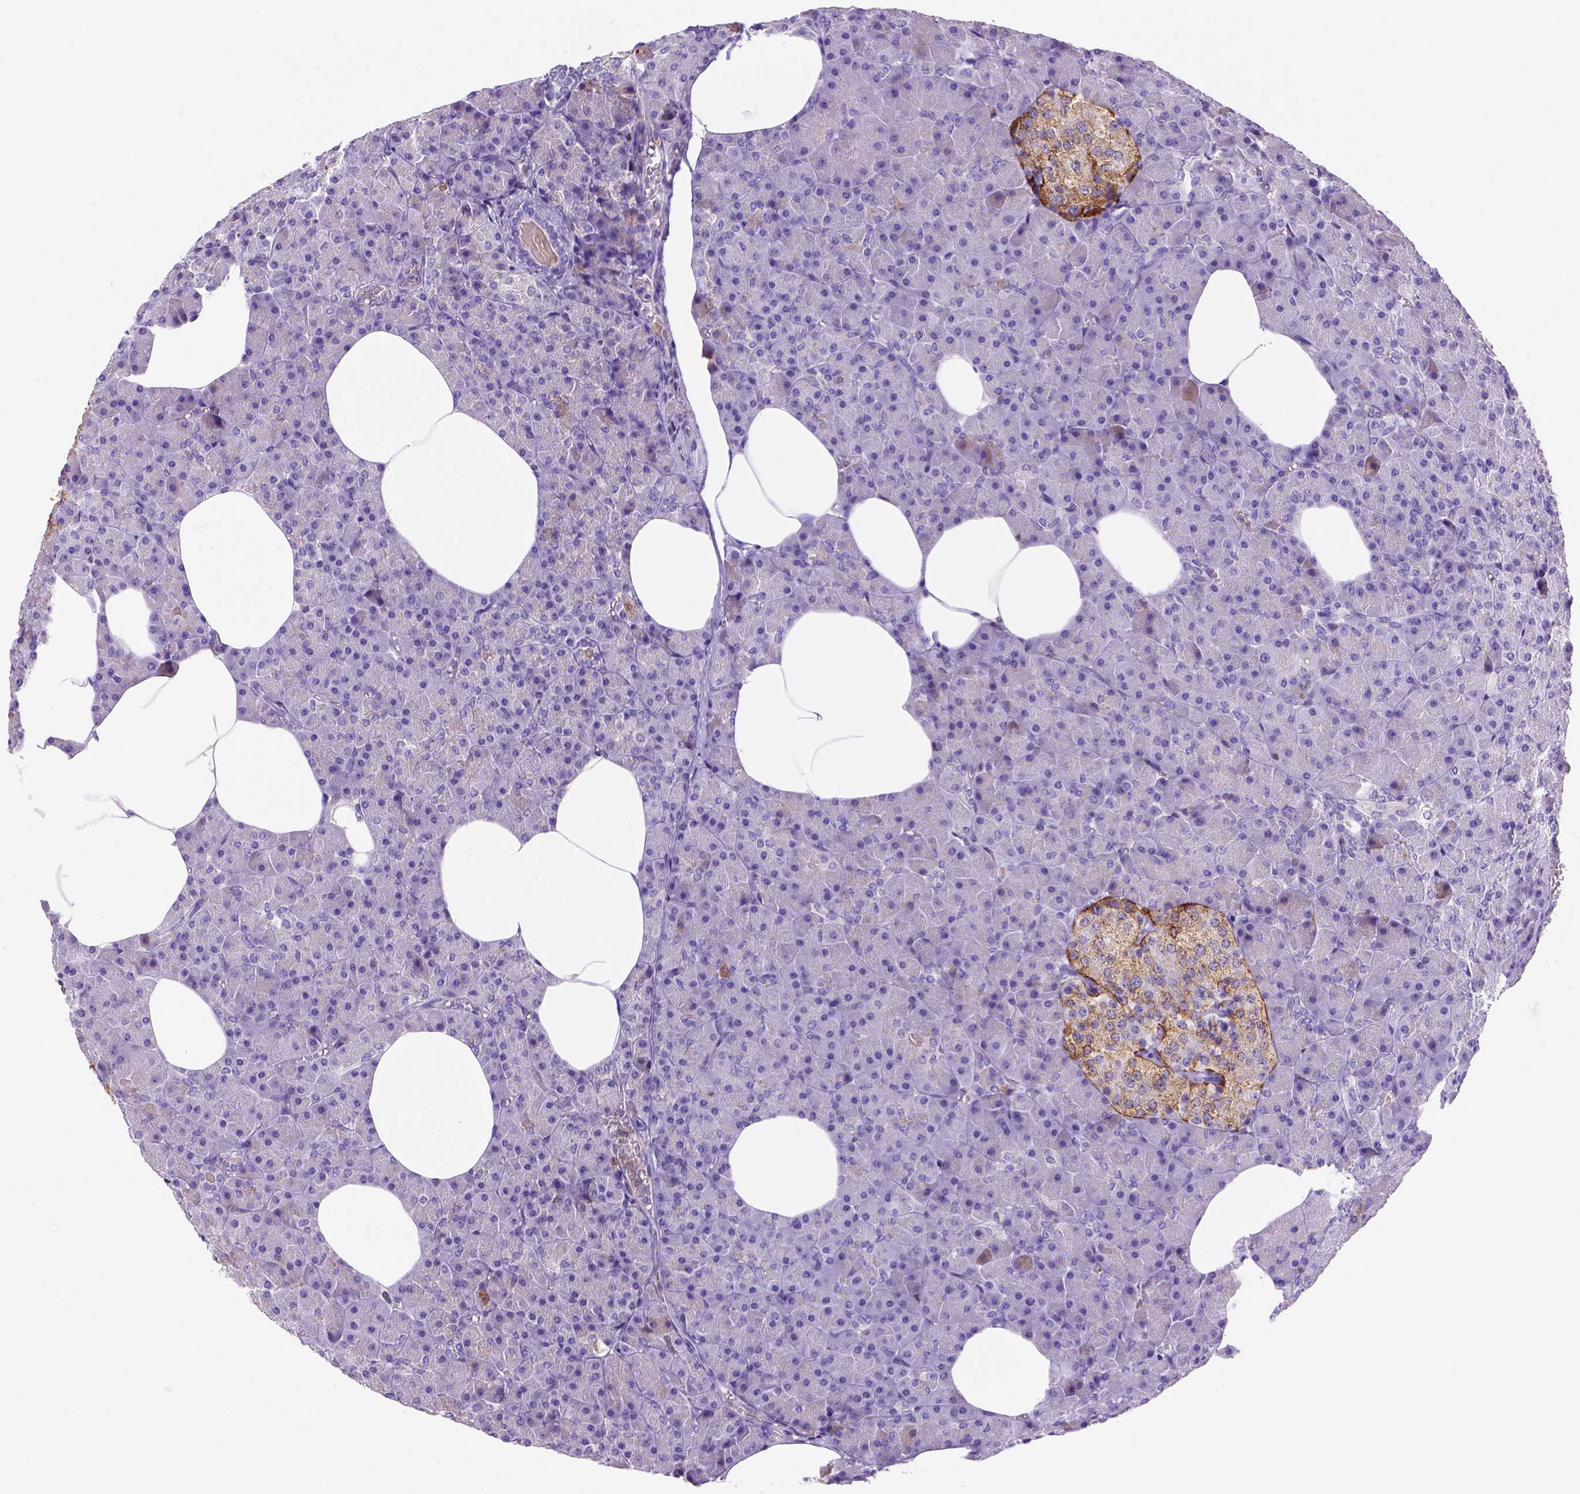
{"staining": {"intensity": "negative", "quantity": "none", "location": "none"}, "tissue": "pancreas", "cell_type": "Exocrine glandular cells", "image_type": "normal", "snomed": [{"axis": "morphology", "description": "Normal tissue, NOS"}, {"axis": "topography", "description": "Pancreas"}], "caption": "Pancreas stained for a protein using IHC reveals no positivity exocrine glandular cells.", "gene": "INPP5D", "patient": {"sex": "female", "age": 45}}